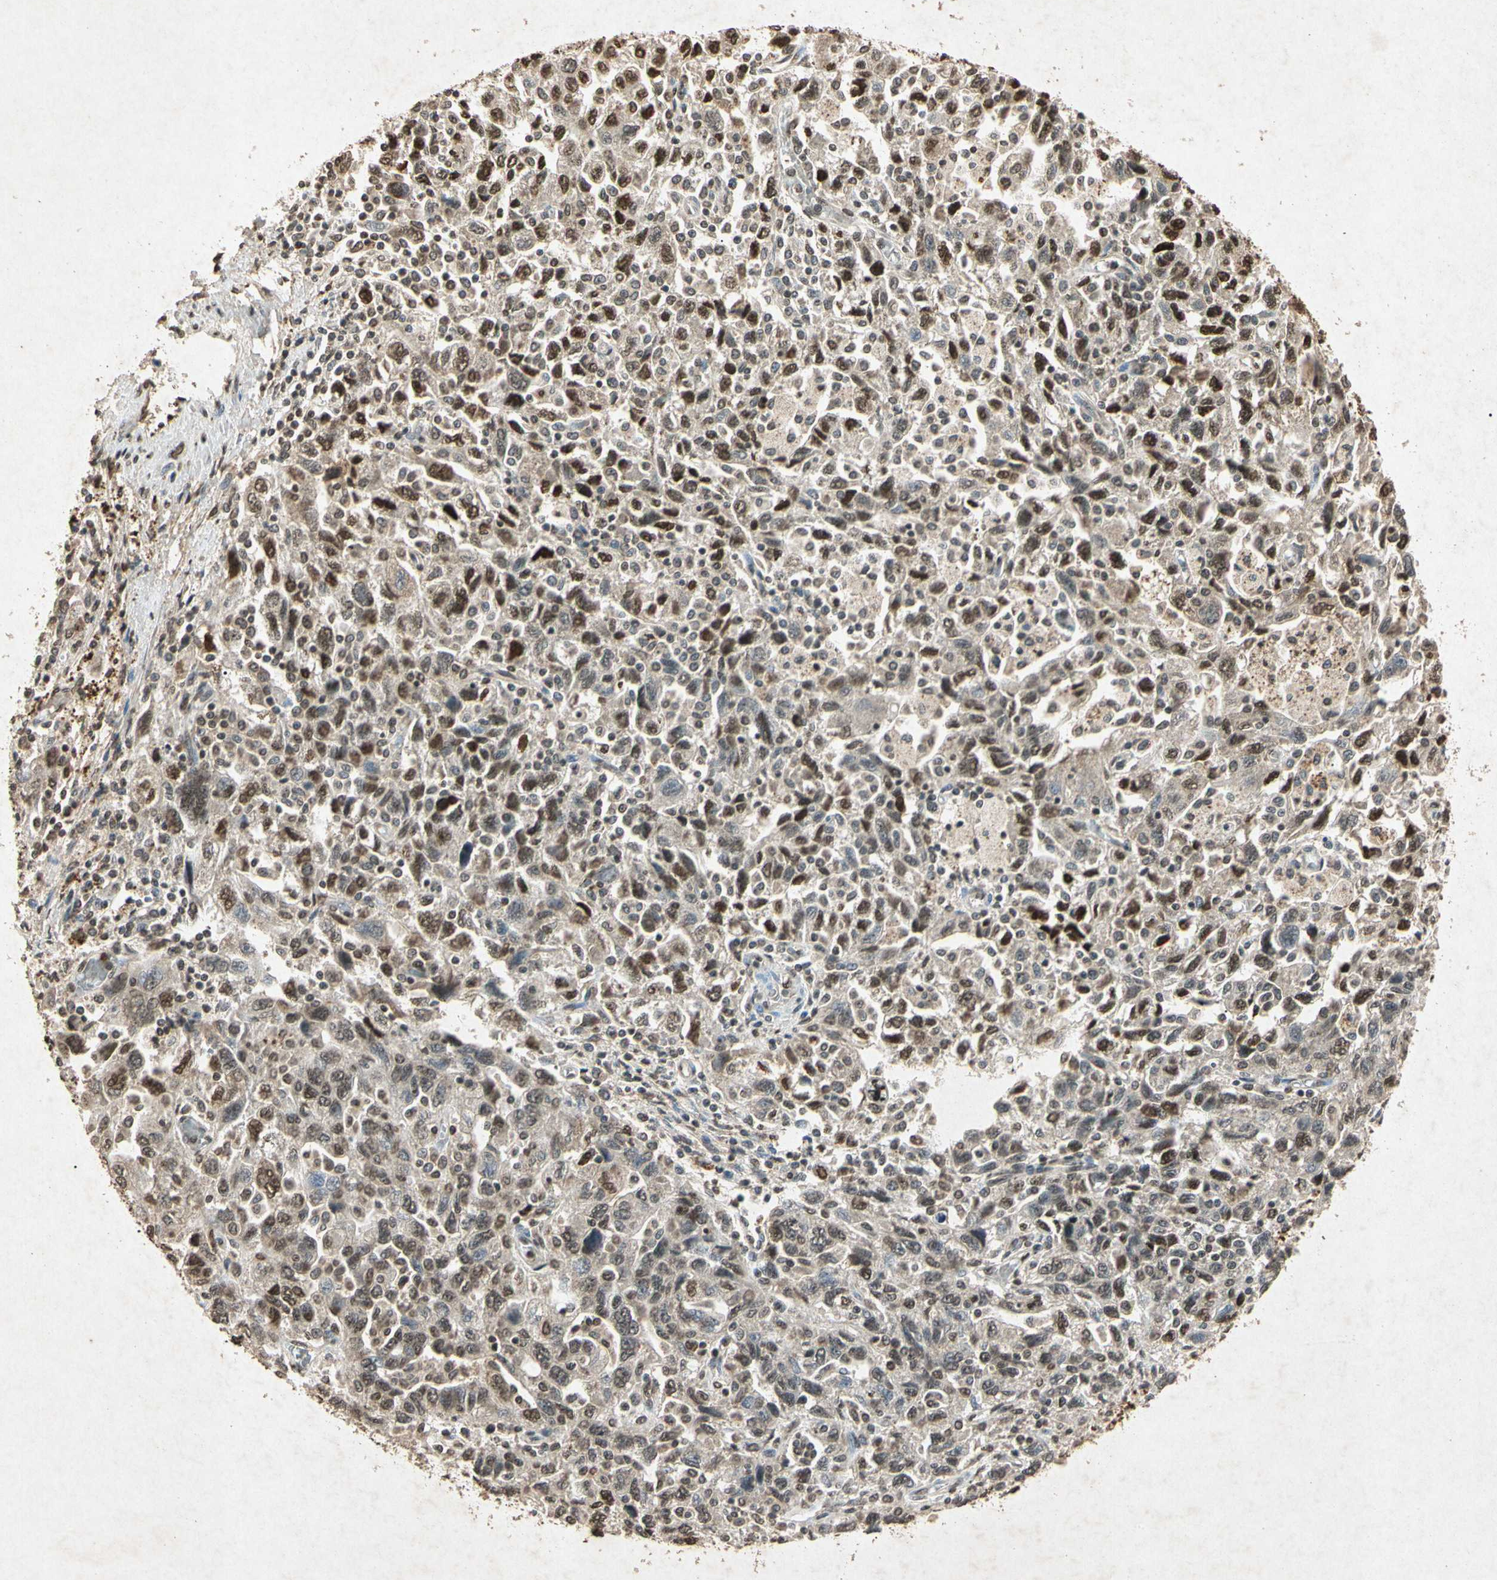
{"staining": {"intensity": "moderate", "quantity": "25%-75%", "location": "cytoplasmic/membranous,nuclear"}, "tissue": "ovarian cancer", "cell_type": "Tumor cells", "image_type": "cancer", "snomed": [{"axis": "morphology", "description": "Carcinoma, NOS"}, {"axis": "morphology", "description": "Cystadenocarcinoma, serous, NOS"}, {"axis": "topography", "description": "Ovary"}], "caption": "A high-resolution photomicrograph shows IHC staining of ovarian cancer, which shows moderate cytoplasmic/membranous and nuclear expression in about 25%-75% of tumor cells.", "gene": "MSRB1", "patient": {"sex": "female", "age": 69}}